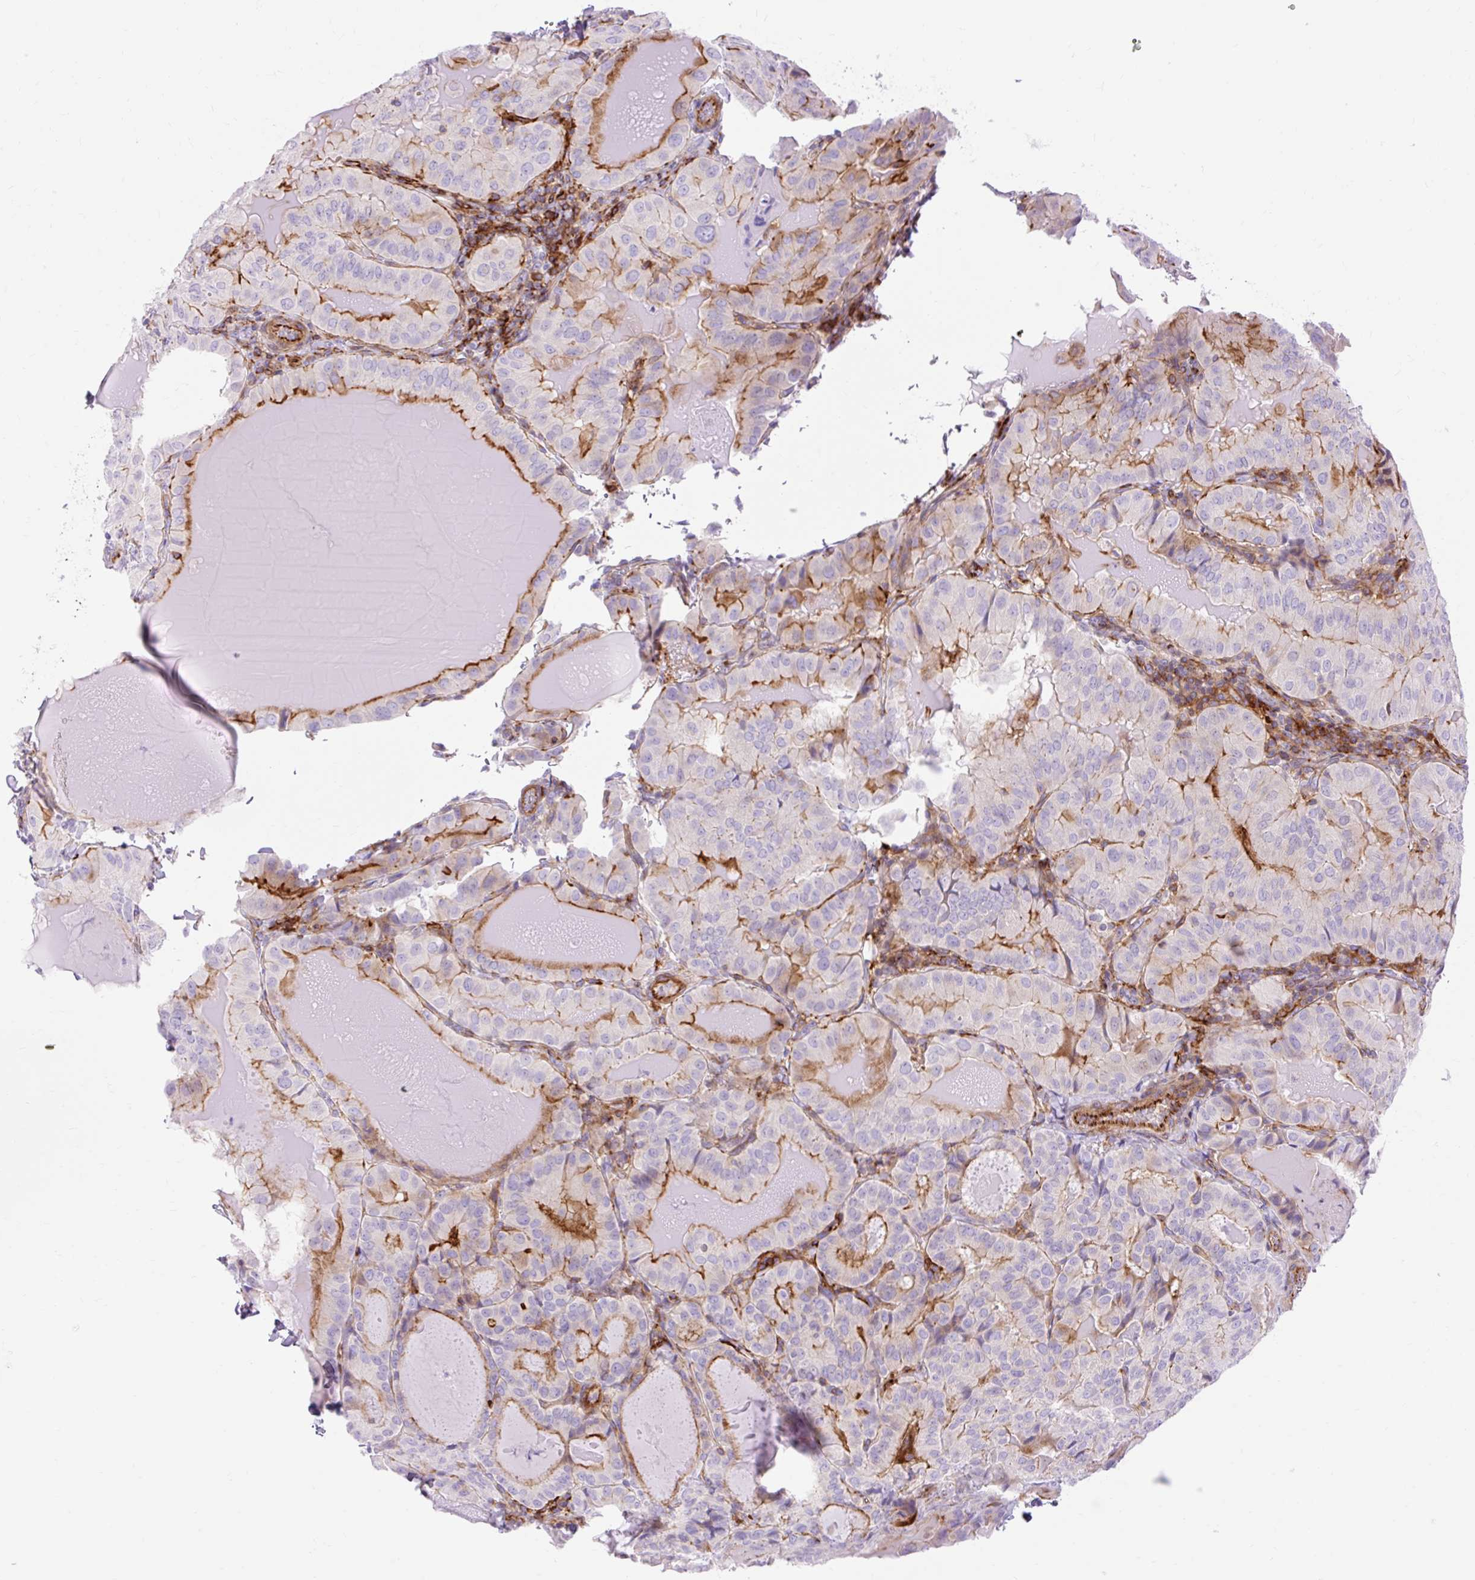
{"staining": {"intensity": "moderate", "quantity": "25%-75%", "location": "cytoplasmic/membranous"}, "tissue": "thyroid cancer", "cell_type": "Tumor cells", "image_type": "cancer", "snomed": [{"axis": "morphology", "description": "Papillary adenocarcinoma, NOS"}, {"axis": "topography", "description": "Thyroid gland"}], "caption": "Approximately 25%-75% of tumor cells in human thyroid cancer show moderate cytoplasmic/membranous protein staining as visualized by brown immunohistochemical staining.", "gene": "CORO7-PAM16", "patient": {"sex": "female", "age": 68}}